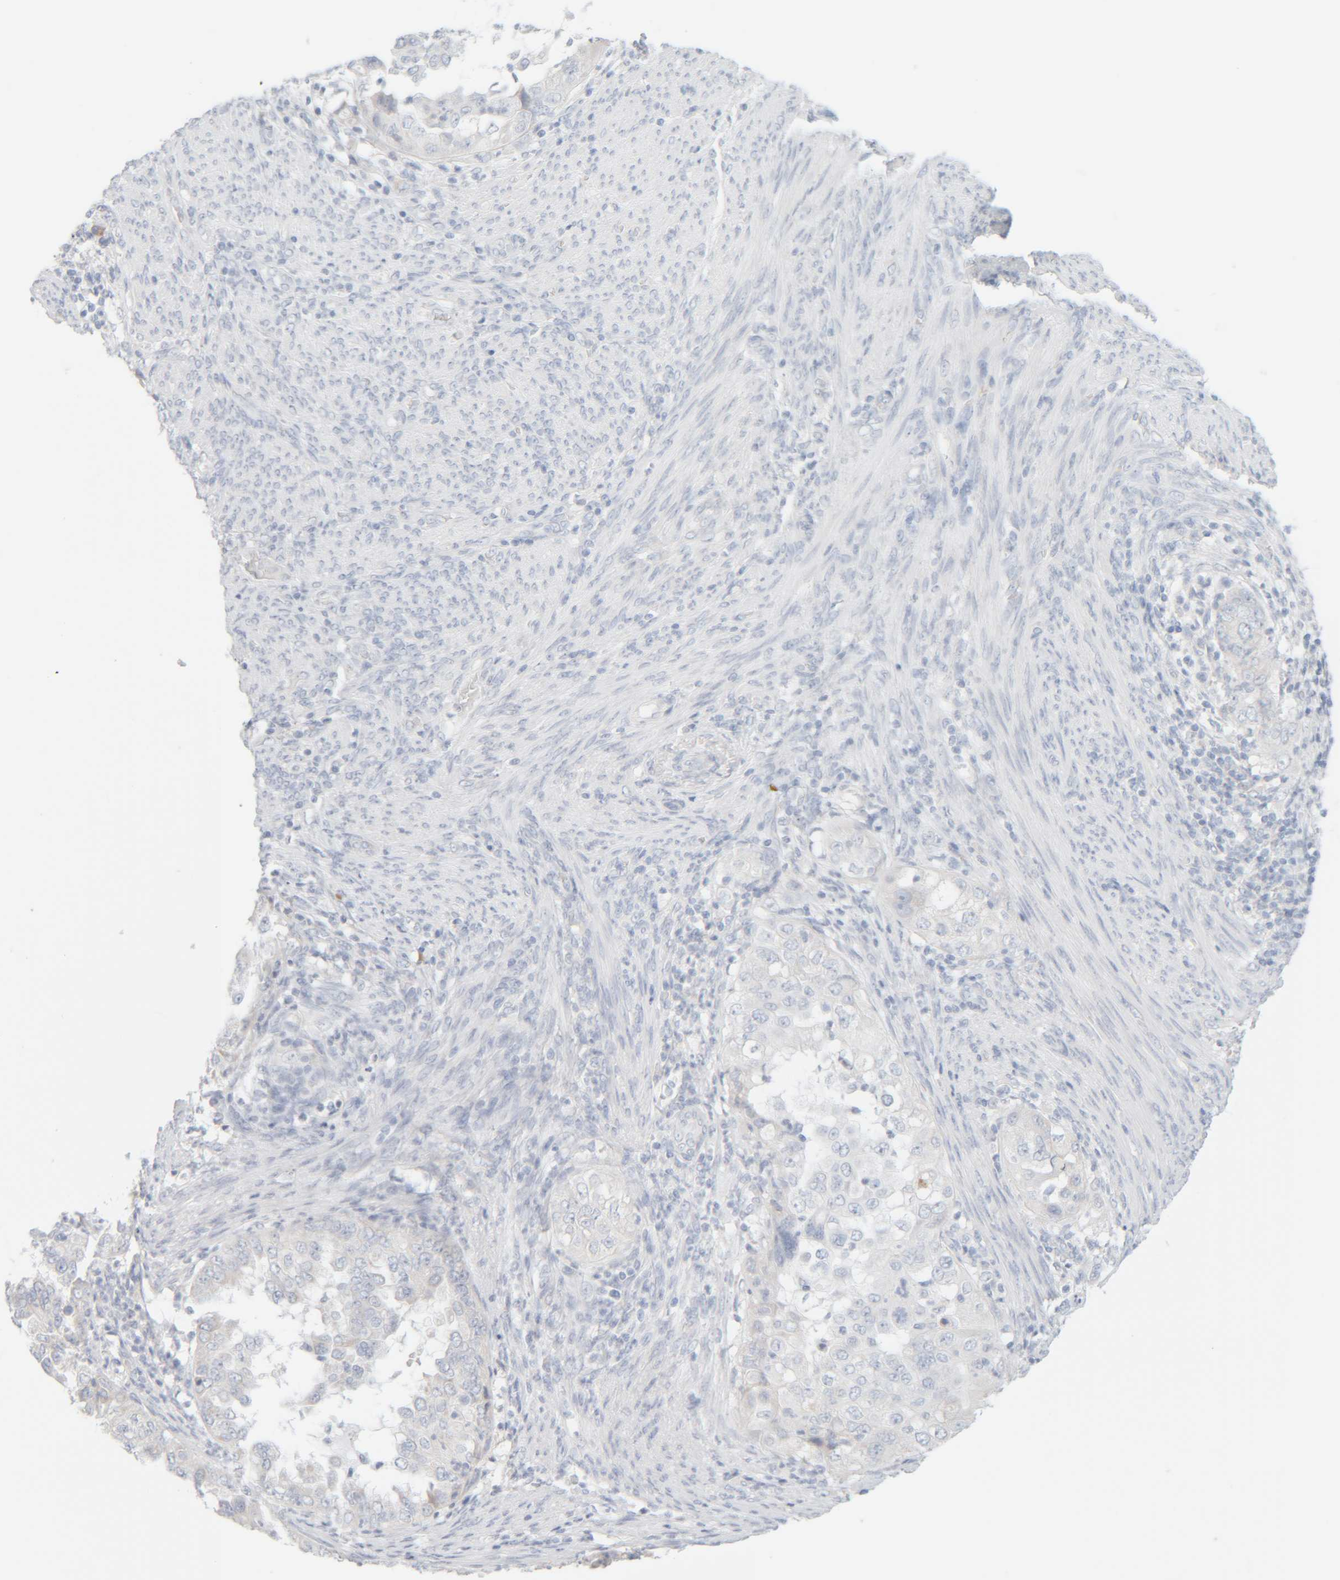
{"staining": {"intensity": "negative", "quantity": "none", "location": "none"}, "tissue": "endometrial cancer", "cell_type": "Tumor cells", "image_type": "cancer", "snomed": [{"axis": "morphology", "description": "Adenocarcinoma, NOS"}, {"axis": "topography", "description": "Endometrium"}], "caption": "IHC of endometrial adenocarcinoma displays no expression in tumor cells. (DAB (3,3'-diaminobenzidine) immunohistochemistry (IHC) visualized using brightfield microscopy, high magnification).", "gene": "RIDA", "patient": {"sex": "female", "age": 85}}